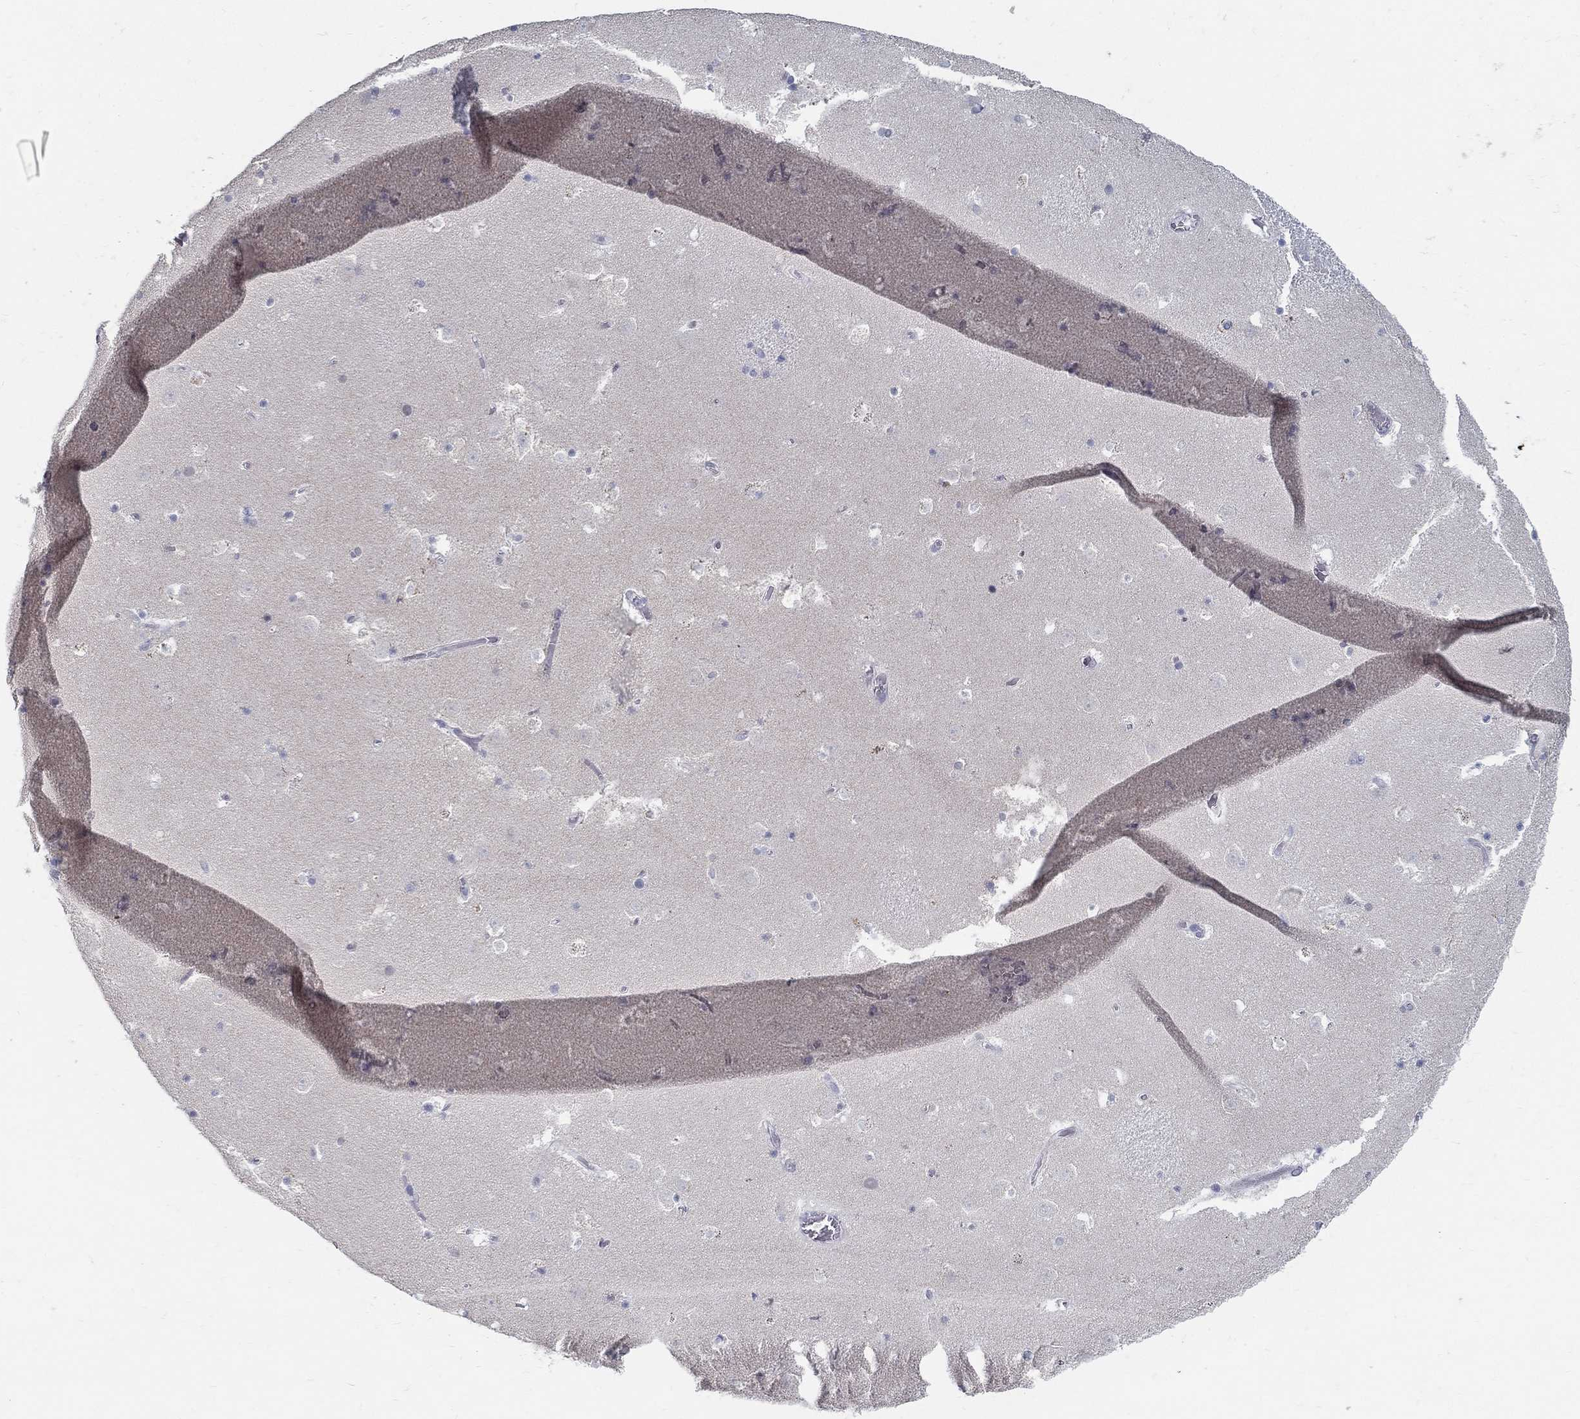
{"staining": {"intensity": "negative", "quantity": "none", "location": "none"}, "tissue": "caudate", "cell_type": "Glial cells", "image_type": "normal", "snomed": [{"axis": "morphology", "description": "Normal tissue, NOS"}, {"axis": "topography", "description": "Lateral ventricle wall"}], "caption": "Image shows no protein positivity in glial cells of unremarkable caudate. (DAB (3,3'-diaminobenzidine) IHC, high magnification).", "gene": "ACE2", "patient": {"sex": "female", "age": 42}}